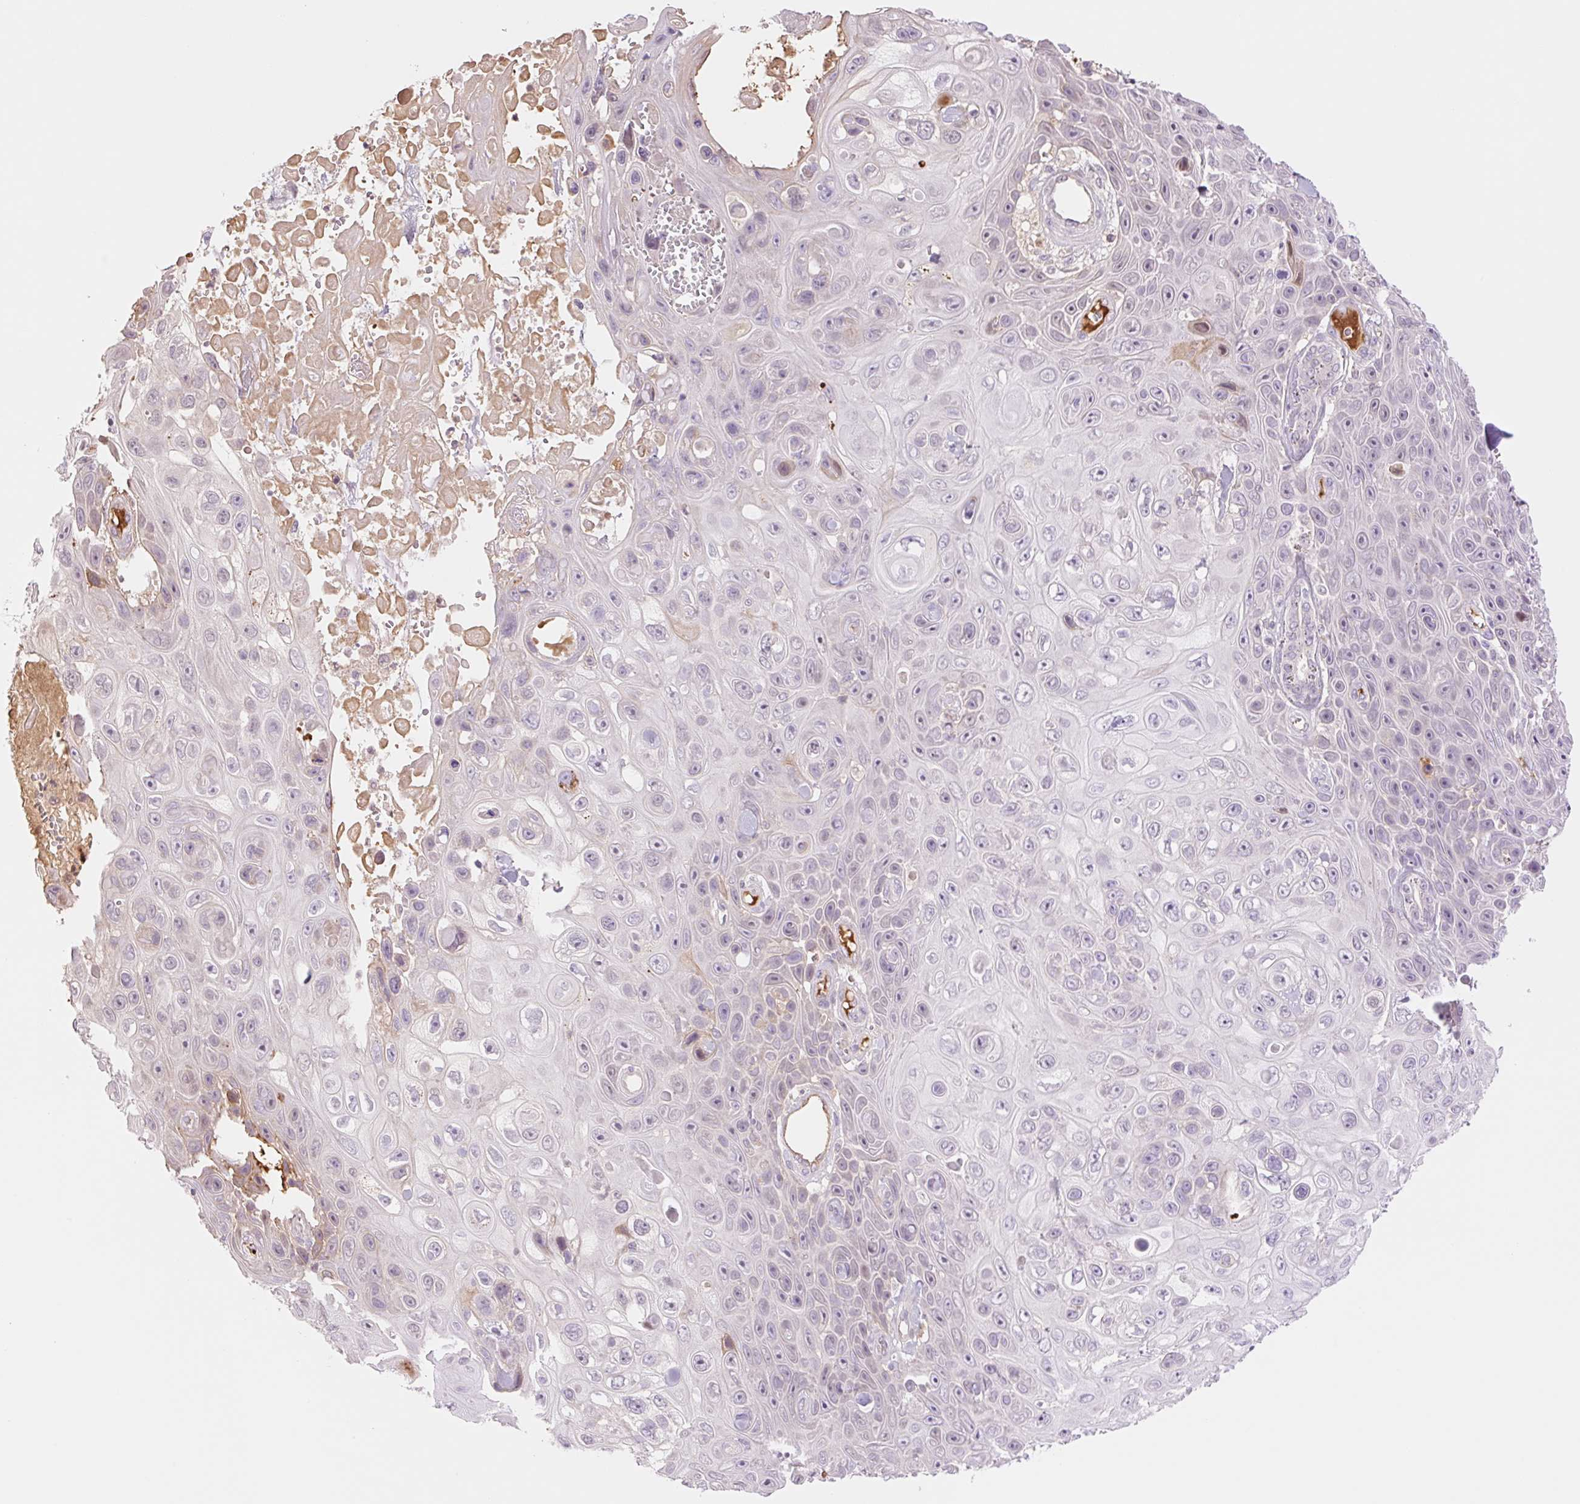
{"staining": {"intensity": "negative", "quantity": "none", "location": "none"}, "tissue": "skin cancer", "cell_type": "Tumor cells", "image_type": "cancer", "snomed": [{"axis": "morphology", "description": "Squamous cell carcinoma, NOS"}, {"axis": "topography", "description": "Skin"}], "caption": "Protein analysis of skin squamous cell carcinoma reveals no significant staining in tumor cells. (Stains: DAB (3,3'-diaminobenzidine) immunohistochemistry (IHC) with hematoxylin counter stain, Microscopy: brightfield microscopy at high magnification).", "gene": "HEBP1", "patient": {"sex": "male", "age": 82}}